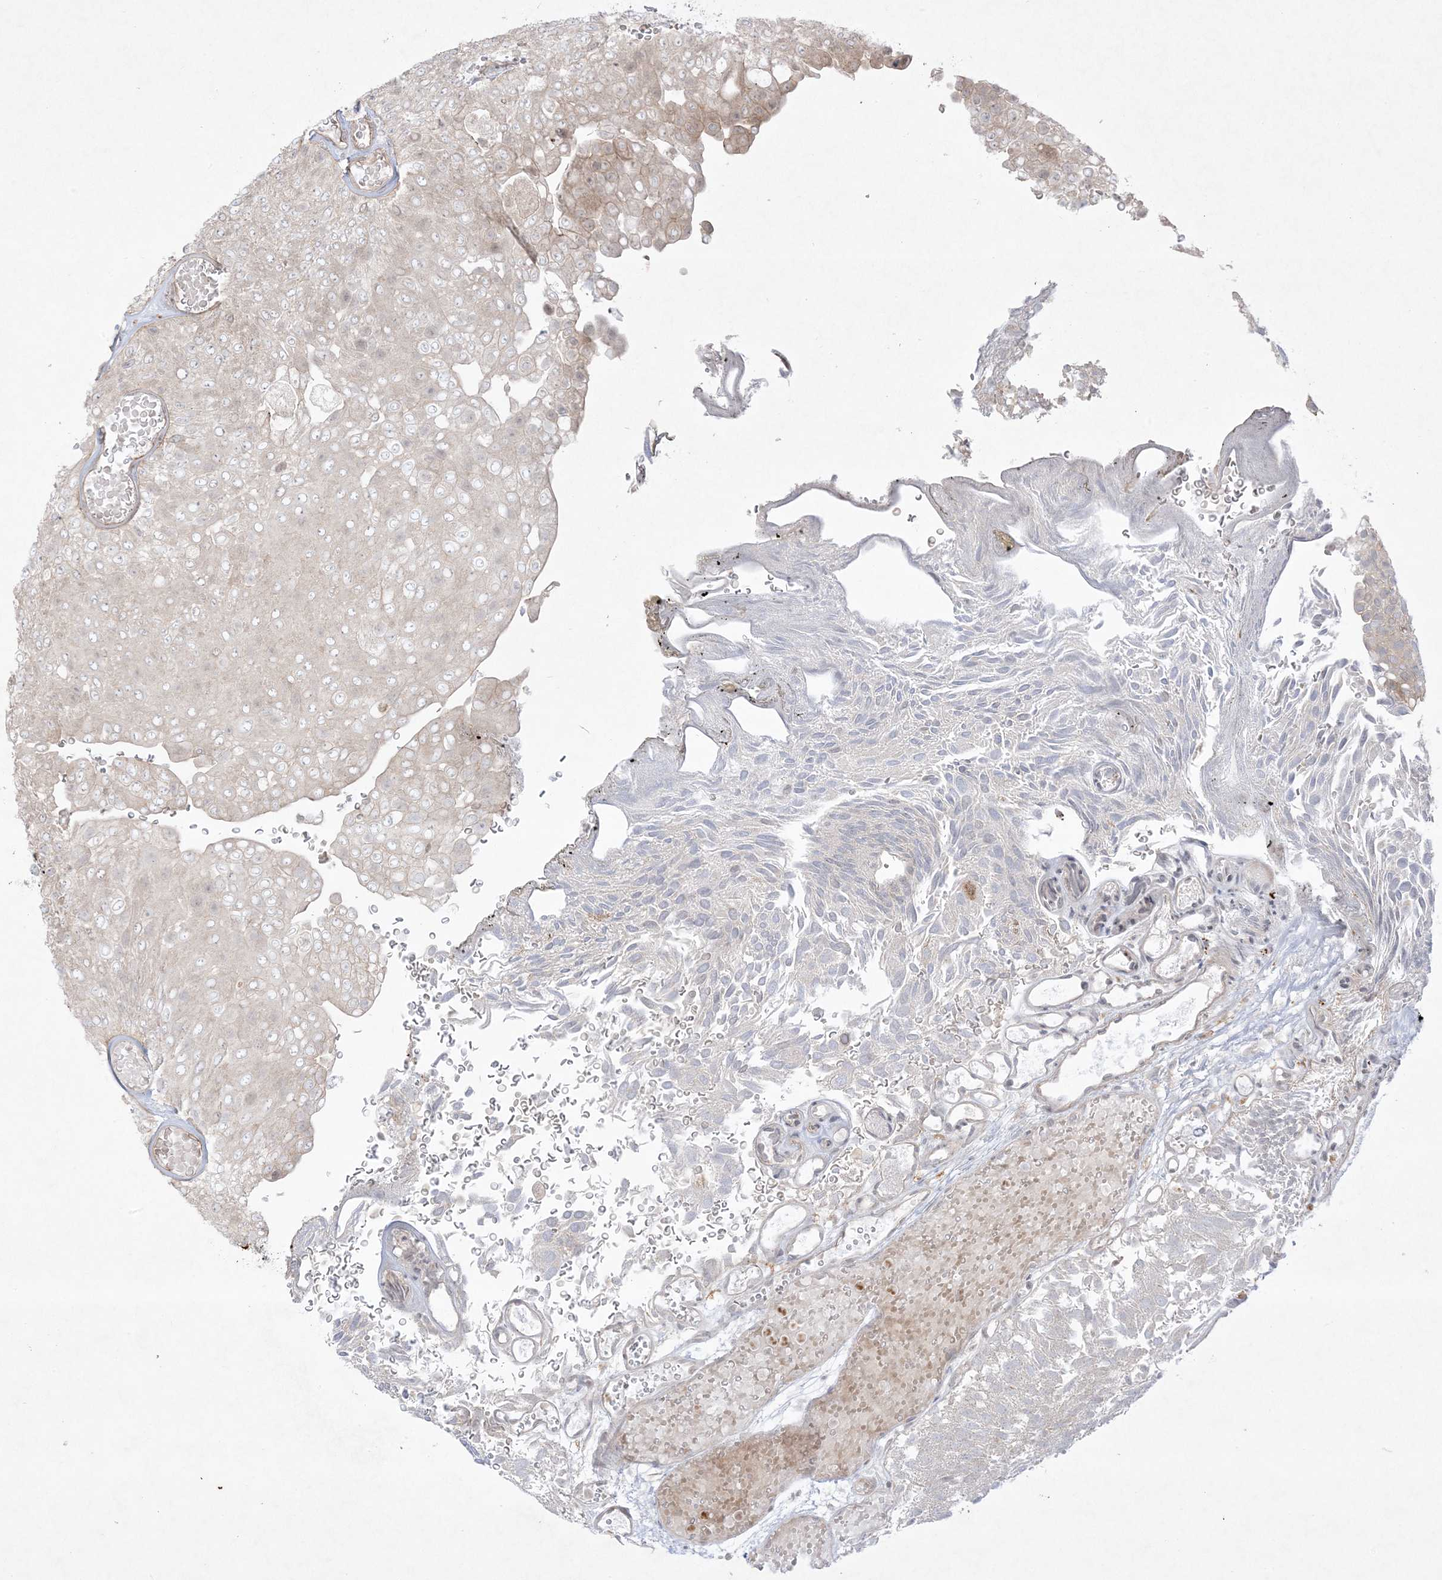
{"staining": {"intensity": "negative", "quantity": "none", "location": "none"}, "tissue": "urothelial cancer", "cell_type": "Tumor cells", "image_type": "cancer", "snomed": [{"axis": "morphology", "description": "Urothelial carcinoma, Low grade"}, {"axis": "topography", "description": "Urinary bladder"}], "caption": "Tumor cells are negative for brown protein staining in urothelial cancer.", "gene": "PTK6", "patient": {"sex": "male", "age": 78}}